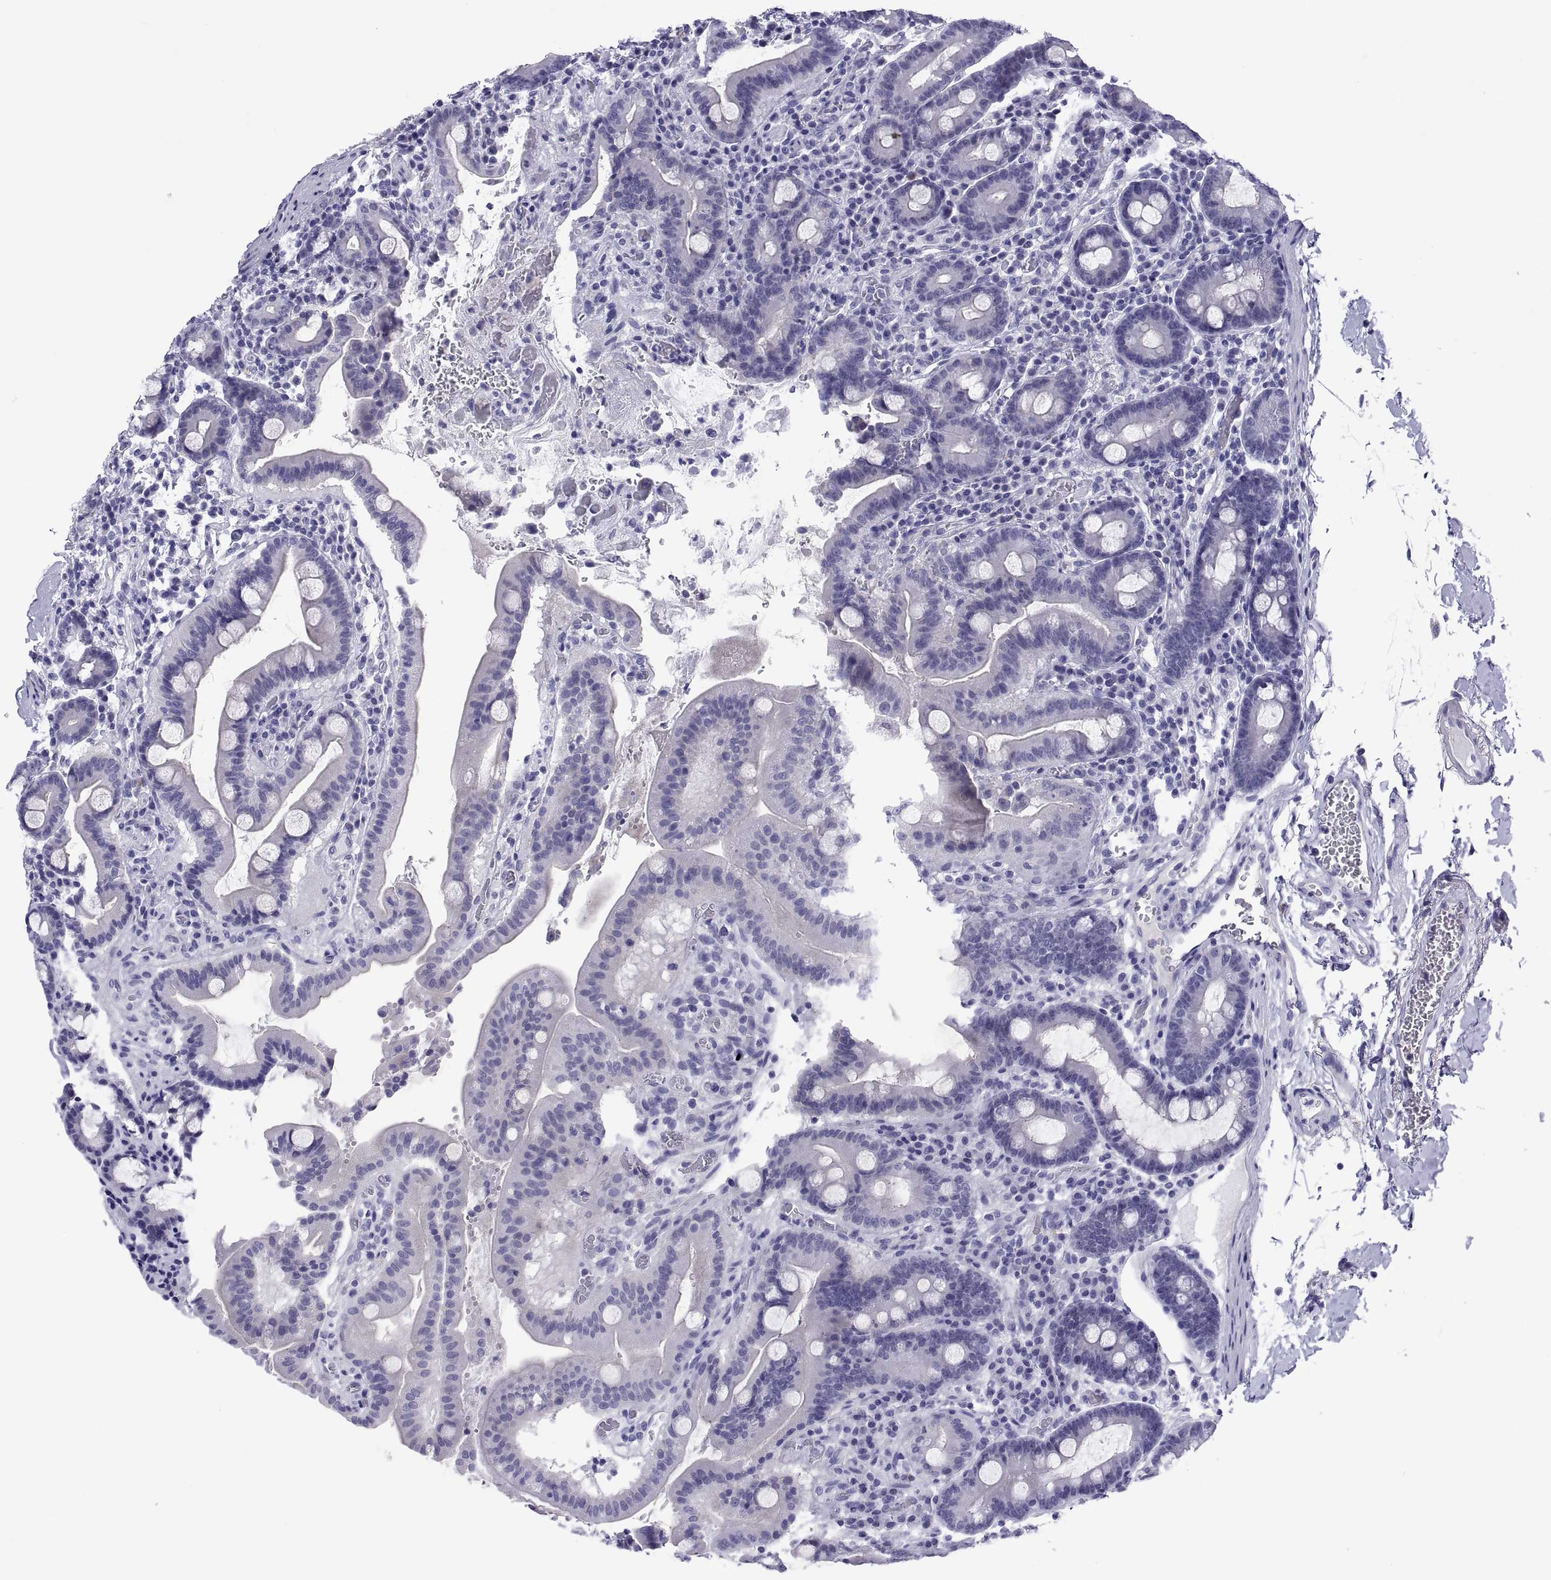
{"staining": {"intensity": "negative", "quantity": "none", "location": "none"}, "tissue": "duodenum", "cell_type": "Glandular cells", "image_type": "normal", "snomed": [{"axis": "morphology", "description": "Normal tissue, NOS"}, {"axis": "topography", "description": "Duodenum"}], "caption": "A histopathology image of human duodenum is negative for staining in glandular cells. (Immunohistochemistry, brightfield microscopy, high magnification).", "gene": "QRICH2", "patient": {"sex": "male", "age": 59}}